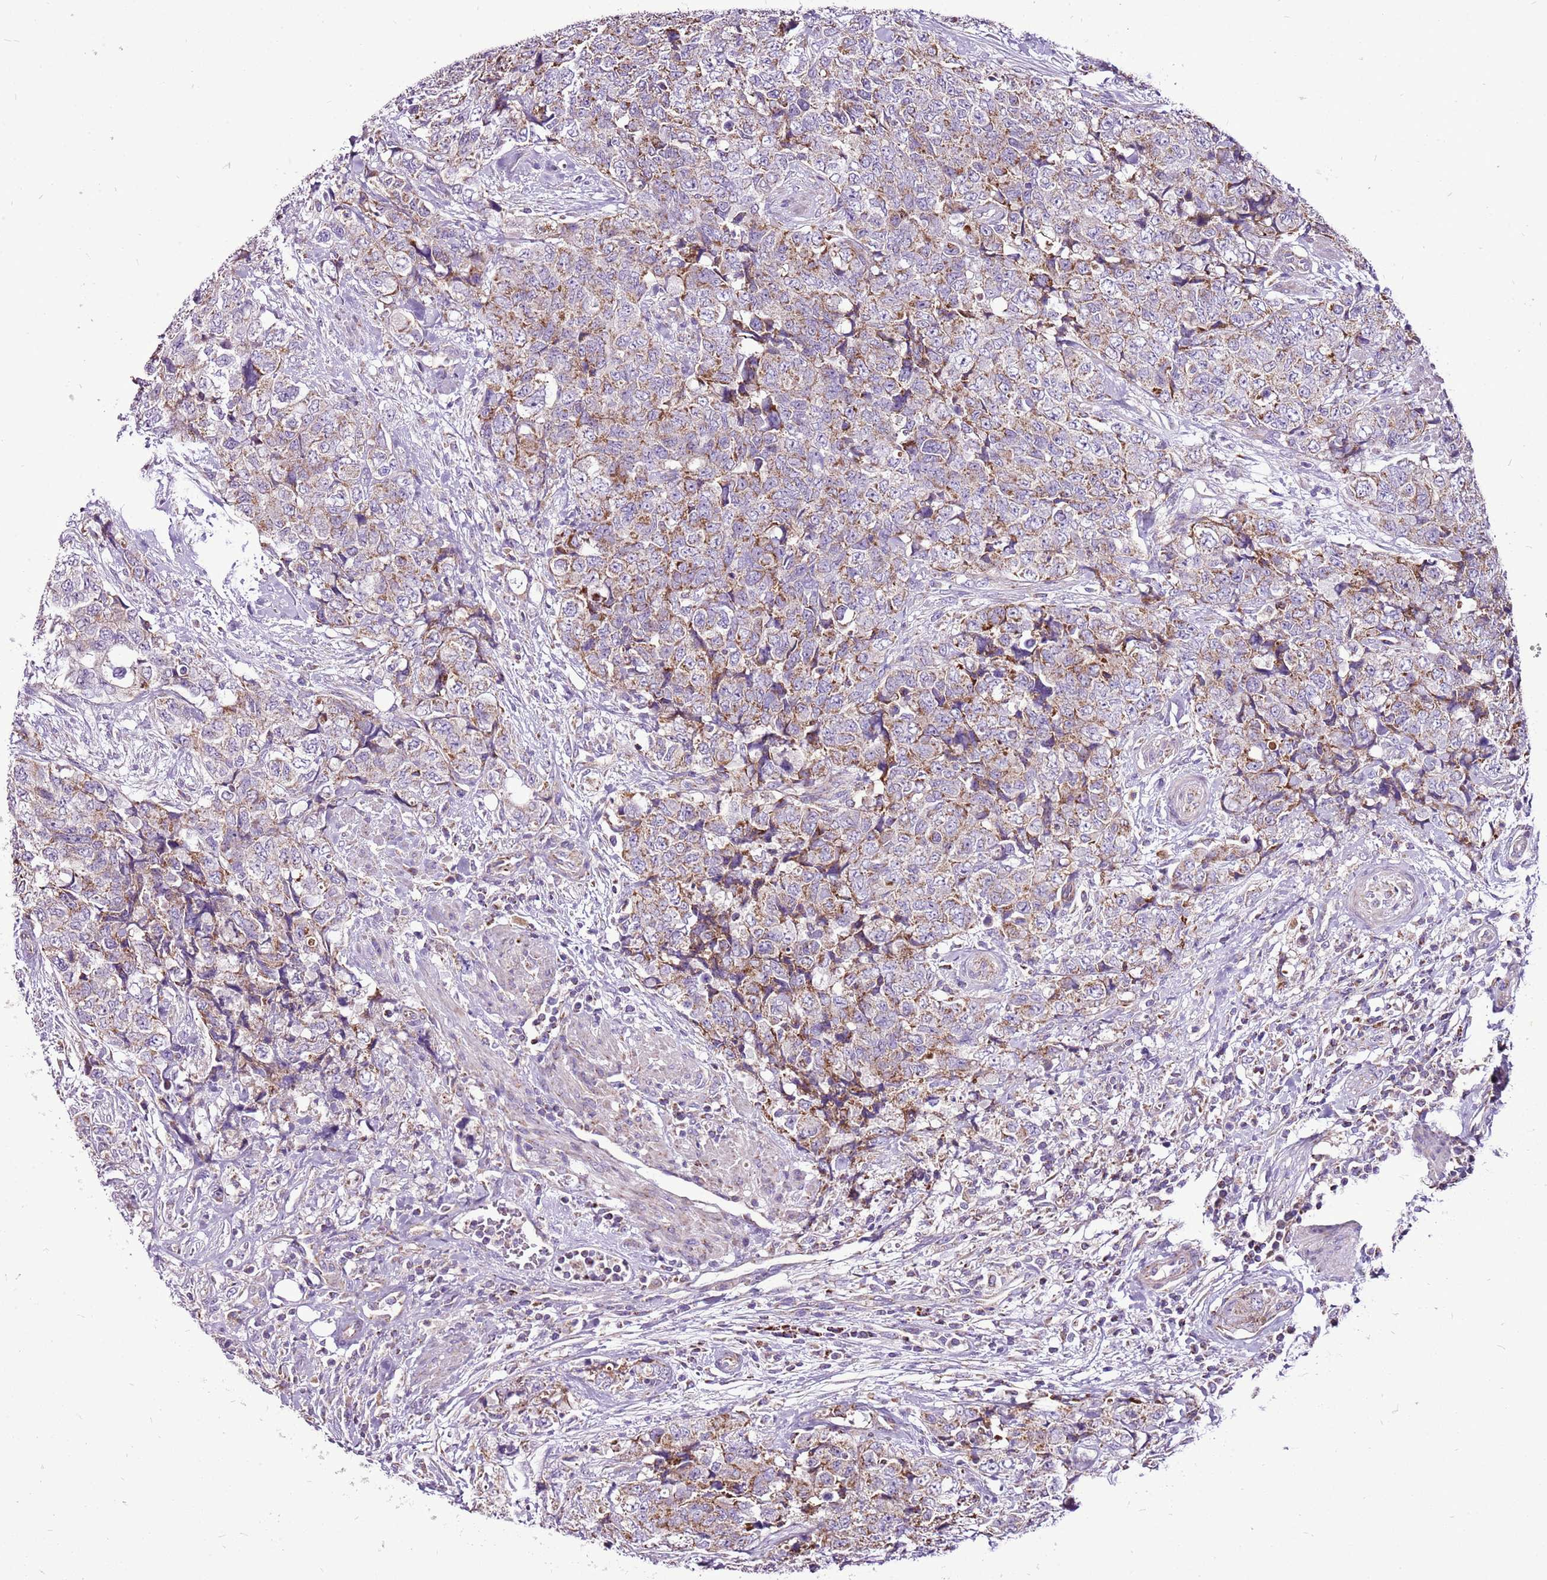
{"staining": {"intensity": "moderate", "quantity": ">75%", "location": "cytoplasmic/membranous"}, "tissue": "urothelial cancer", "cell_type": "Tumor cells", "image_type": "cancer", "snomed": [{"axis": "morphology", "description": "Urothelial carcinoma, High grade"}, {"axis": "topography", "description": "Urinary bladder"}], "caption": "This histopathology image shows immunohistochemistry staining of urothelial cancer, with medium moderate cytoplasmic/membranous staining in approximately >75% of tumor cells.", "gene": "GCDH", "patient": {"sex": "female", "age": 78}}